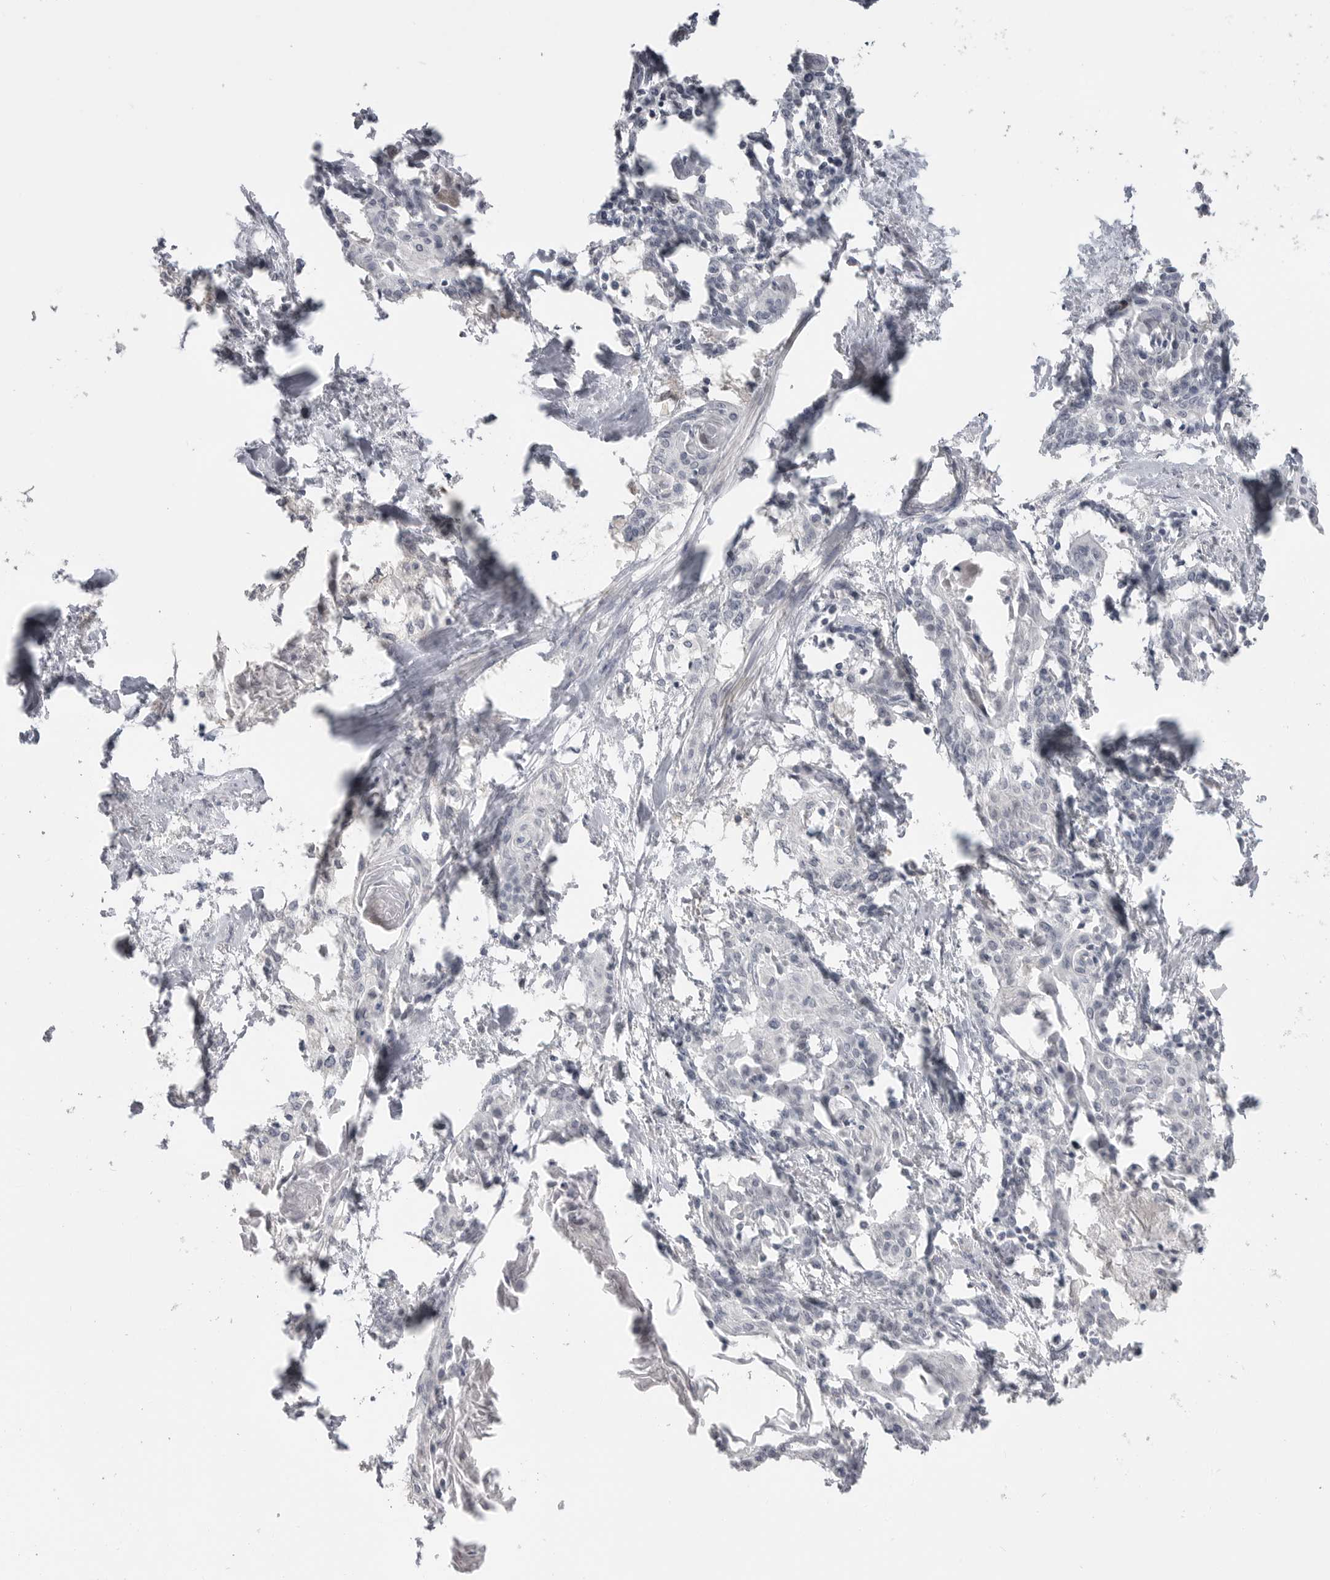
{"staining": {"intensity": "negative", "quantity": "none", "location": "none"}, "tissue": "cervical cancer", "cell_type": "Tumor cells", "image_type": "cancer", "snomed": [{"axis": "morphology", "description": "Squamous cell carcinoma, NOS"}, {"axis": "topography", "description": "Cervix"}], "caption": "Human squamous cell carcinoma (cervical) stained for a protein using immunohistochemistry demonstrates no expression in tumor cells.", "gene": "PLEKHF1", "patient": {"sex": "female", "age": 57}}